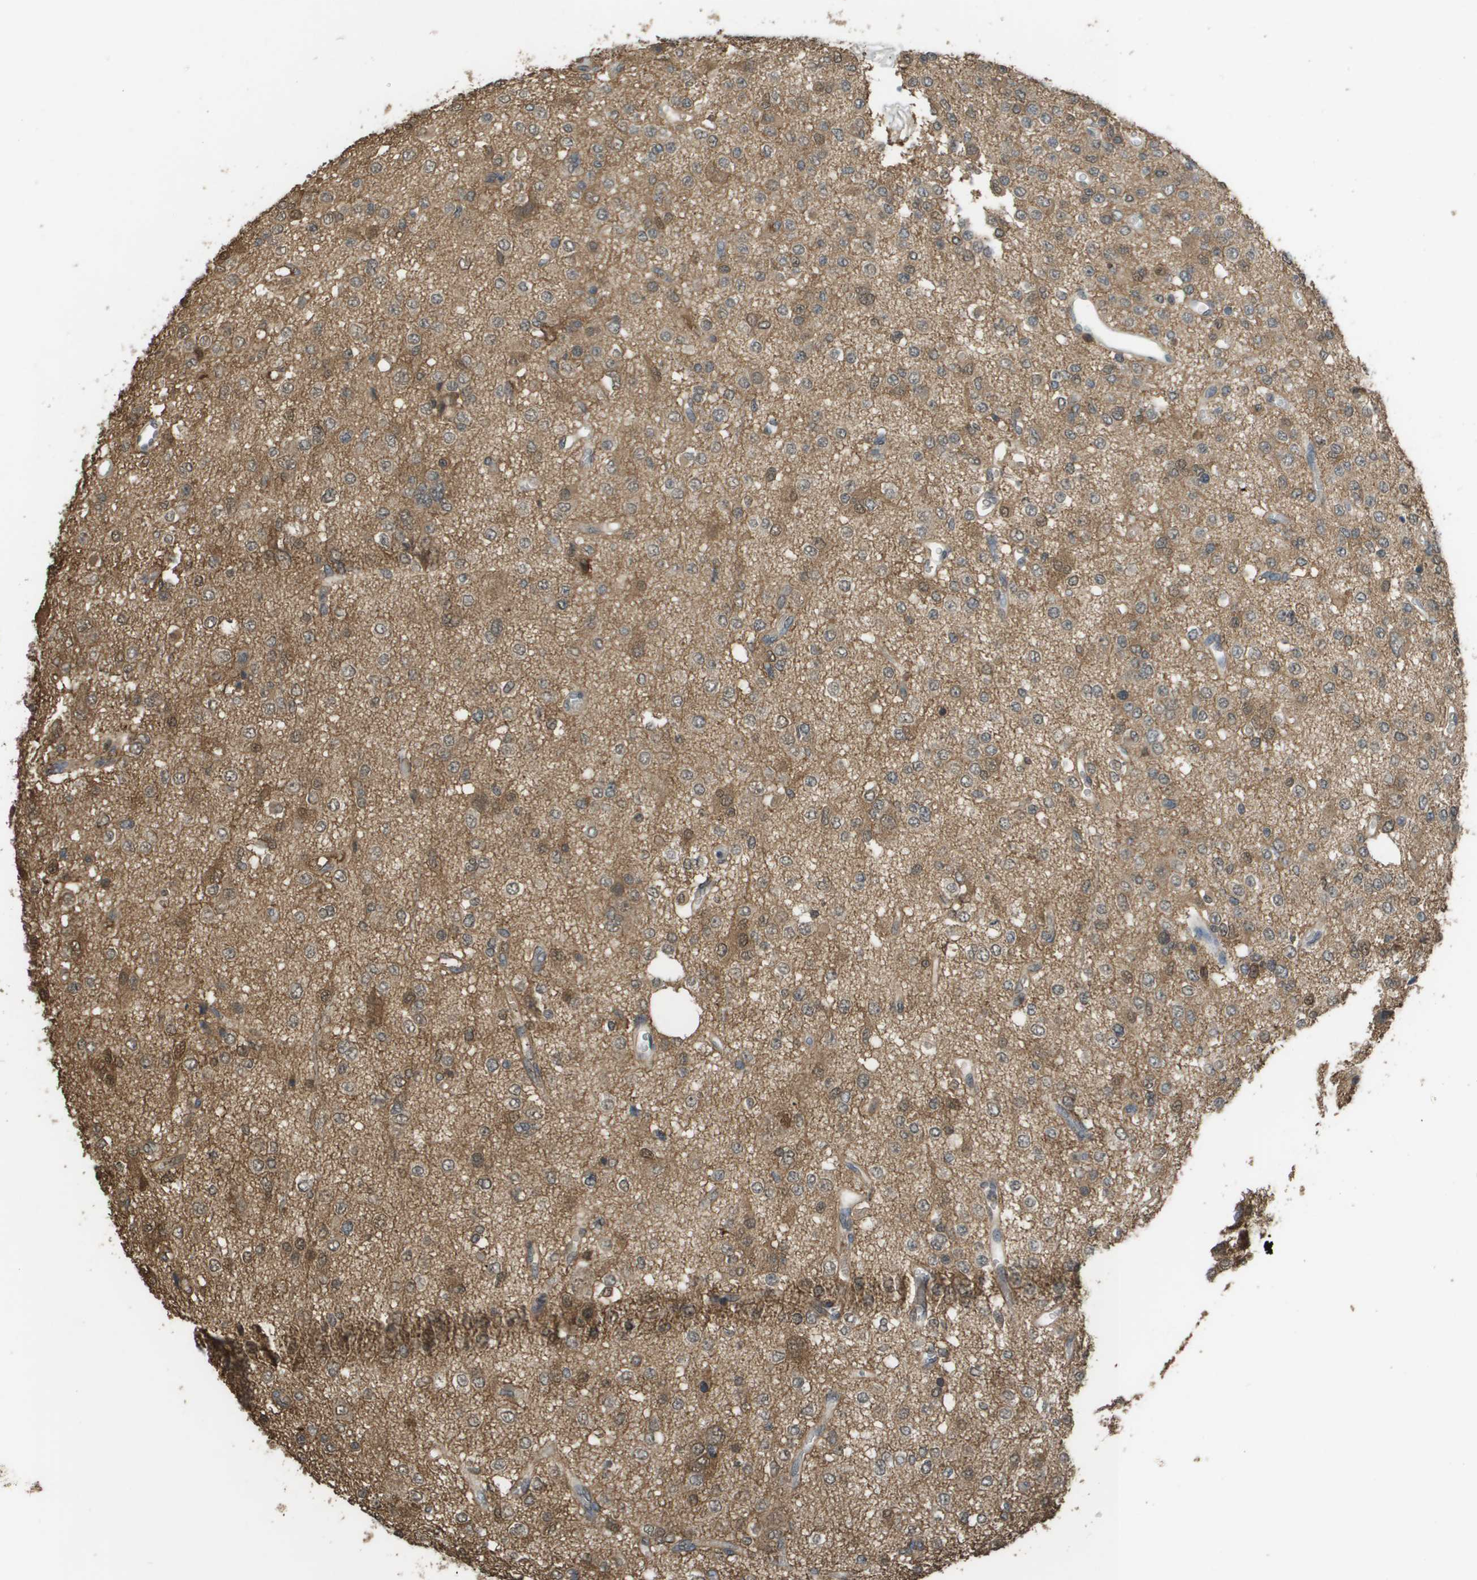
{"staining": {"intensity": "moderate", "quantity": "<25%", "location": "cytoplasmic/membranous"}, "tissue": "glioma", "cell_type": "Tumor cells", "image_type": "cancer", "snomed": [{"axis": "morphology", "description": "Glioma, malignant, Low grade"}, {"axis": "topography", "description": "Brain"}], "caption": "A micrograph showing moderate cytoplasmic/membranous staining in about <25% of tumor cells in low-grade glioma (malignant), as visualized by brown immunohistochemical staining.", "gene": "NDRG2", "patient": {"sex": "male", "age": 38}}